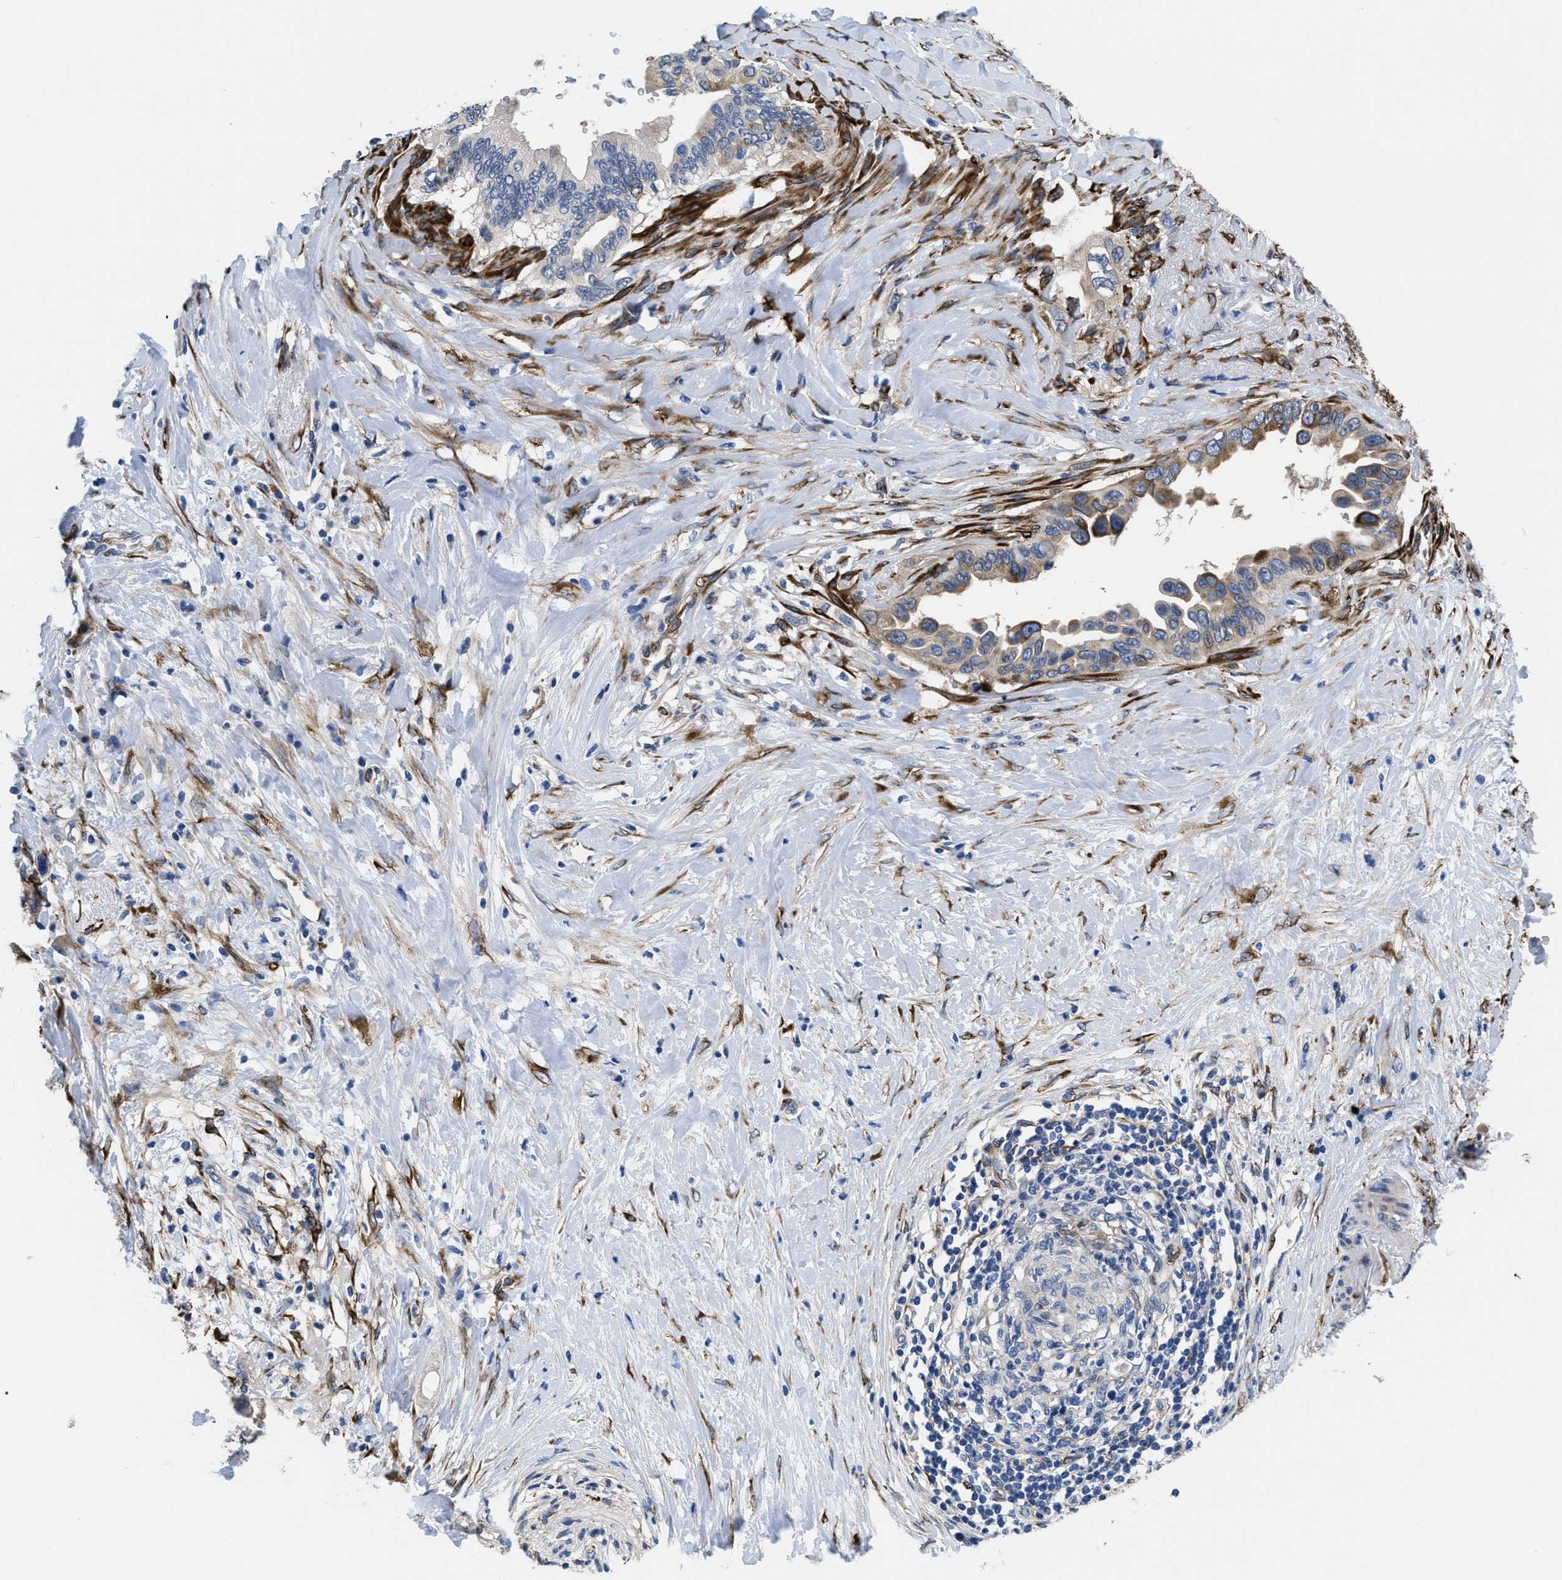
{"staining": {"intensity": "strong", "quantity": "<25%", "location": "cytoplasmic/membranous"}, "tissue": "pancreatic cancer", "cell_type": "Tumor cells", "image_type": "cancer", "snomed": [{"axis": "morphology", "description": "Adenocarcinoma, NOS"}, {"axis": "topography", "description": "Pancreas"}], "caption": "A brown stain labels strong cytoplasmic/membranous positivity of a protein in human pancreatic cancer (adenocarcinoma) tumor cells.", "gene": "SQLE", "patient": {"sex": "female", "age": 56}}